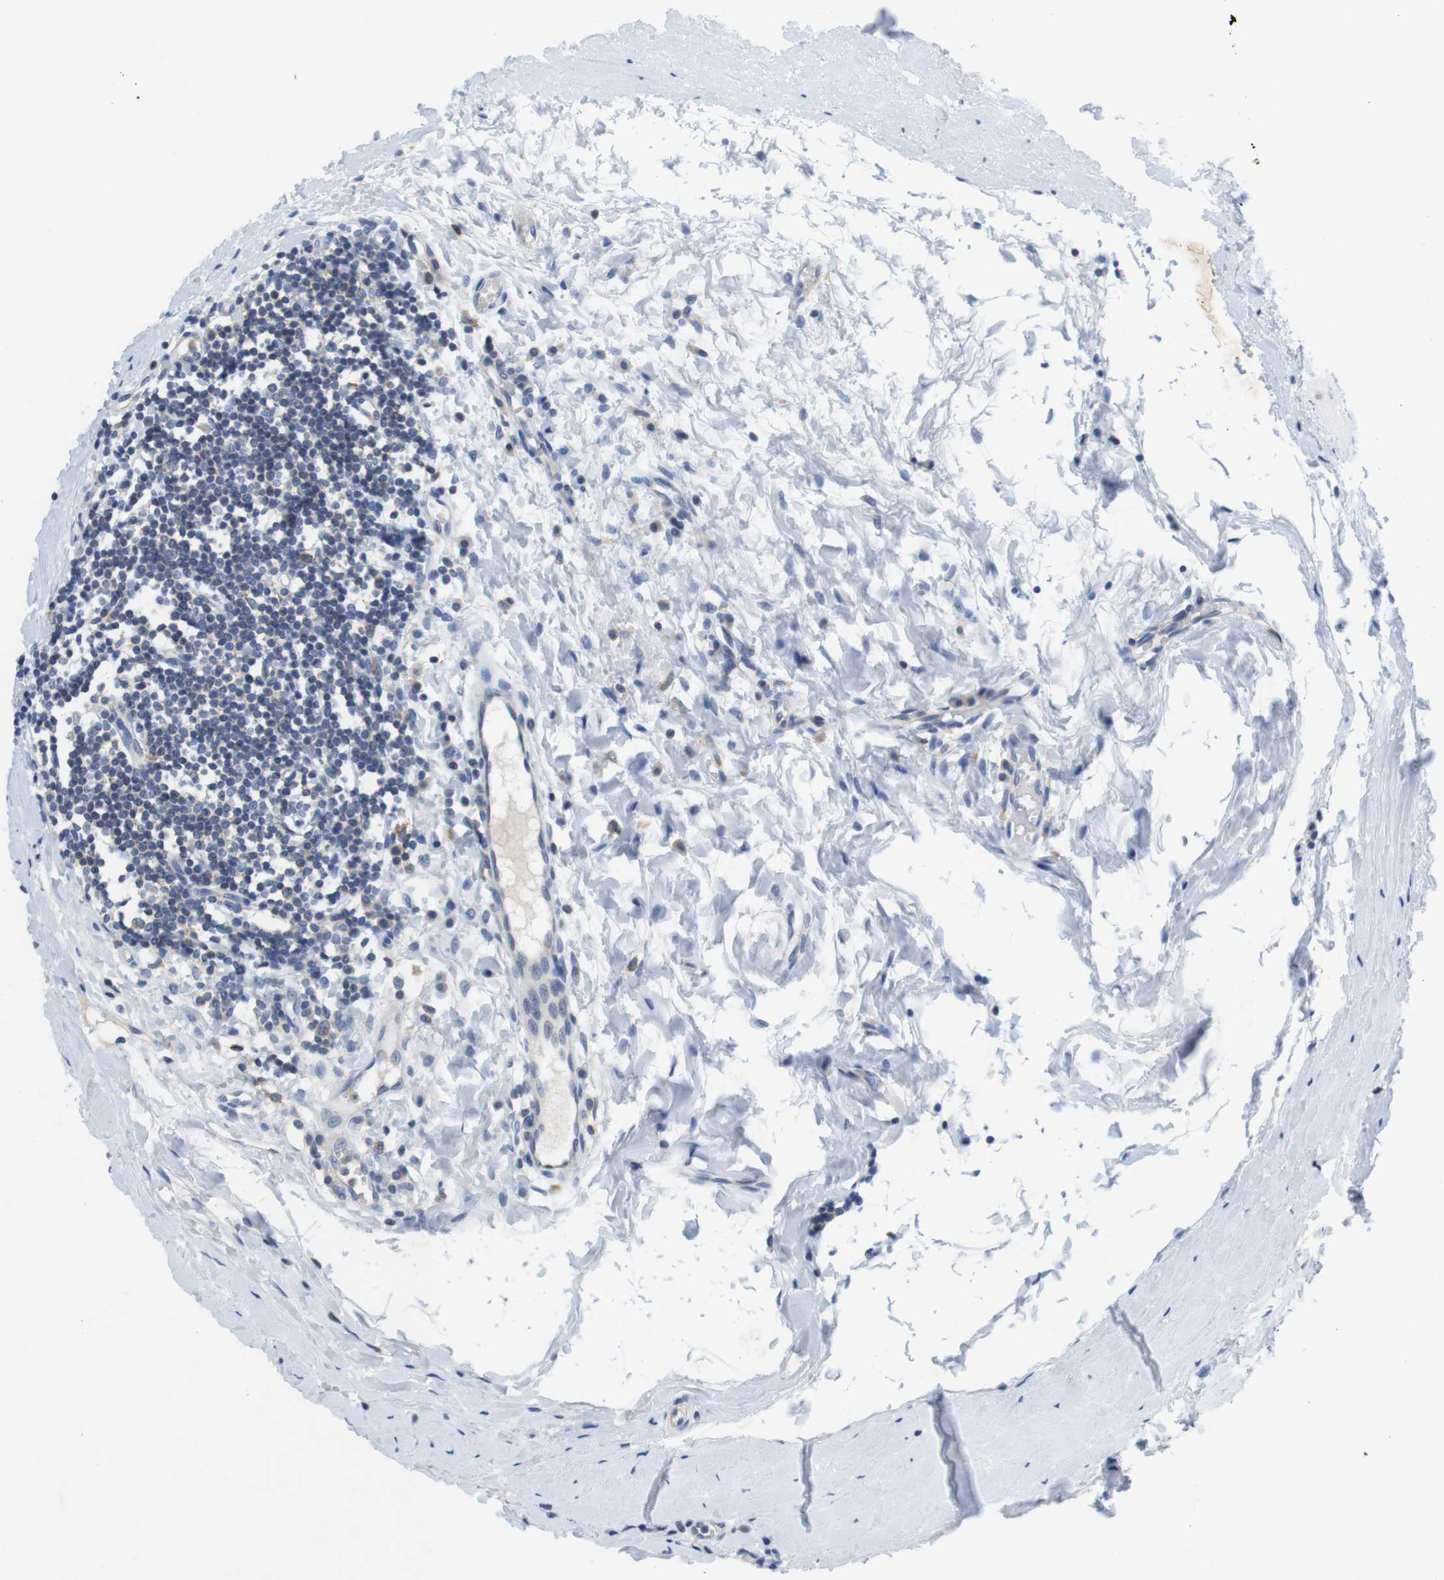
{"staining": {"intensity": "weak", "quantity": "25%-75%", "location": "cytoplasmic/membranous"}, "tissue": "tonsil", "cell_type": "Germinal center cells", "image_type": "normal", "snomed": [{"axis": "morphology", "description": "Normal tissue, NOS"}, {"axis": "topography", "description": "Tonsil"}], "caption": "Tonsil stained with DAB immunohistochemistry shows low levels of weak cytoplasmic/membranous positivity in about 25%-75% of germinal center cells. The staining was performed using DAB (3,3'-diaminobenzidine) to visualize the protein expression in brown, while the nuclei were stained in blue with hematoxylin (Magnification: 20x).", "gene": "CNGA2", "patient": {"sex": "female", "age": 19}}